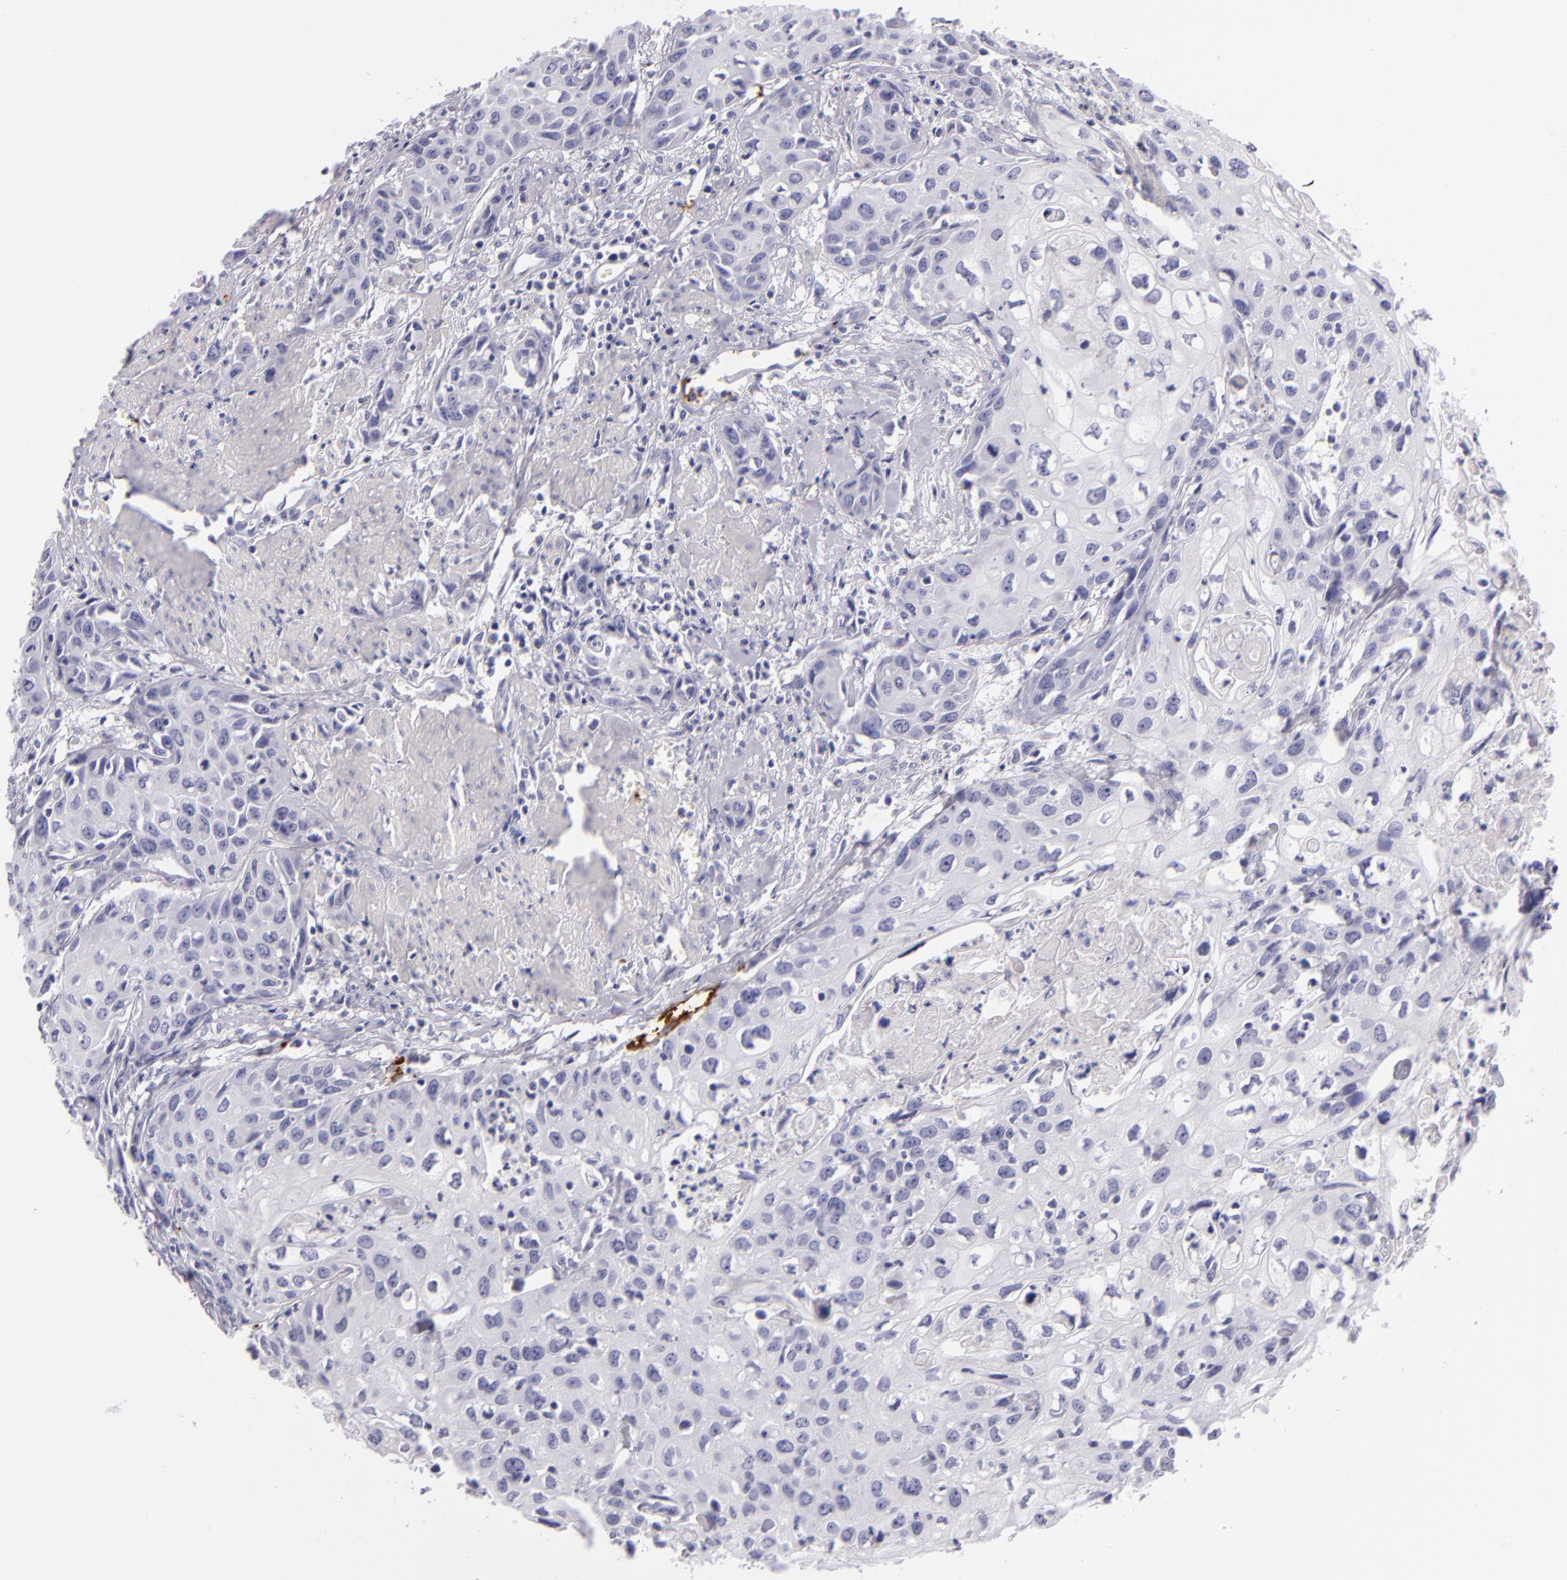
{"staining": {"intensity": "negative", "quantity": "none", "location": "none"}, "tissue": "urothelial cancer", "cell_type": "Tumor cells", "image_type": "cancer", "snomed": [{"axis": "morphology", "description": "Urothelial carcinoma, High grade"}, {"axis": "topography", "description": "Urinary bladder"}], "caption": "An immunohistochemistry micrograph of urothelial cancer is shown. There is no staining in tumor cells of urothelial cancer. Nuclei are stained in blue.", "gene": "GP1BA", "patient": {"sex": "male", "age": 54}}